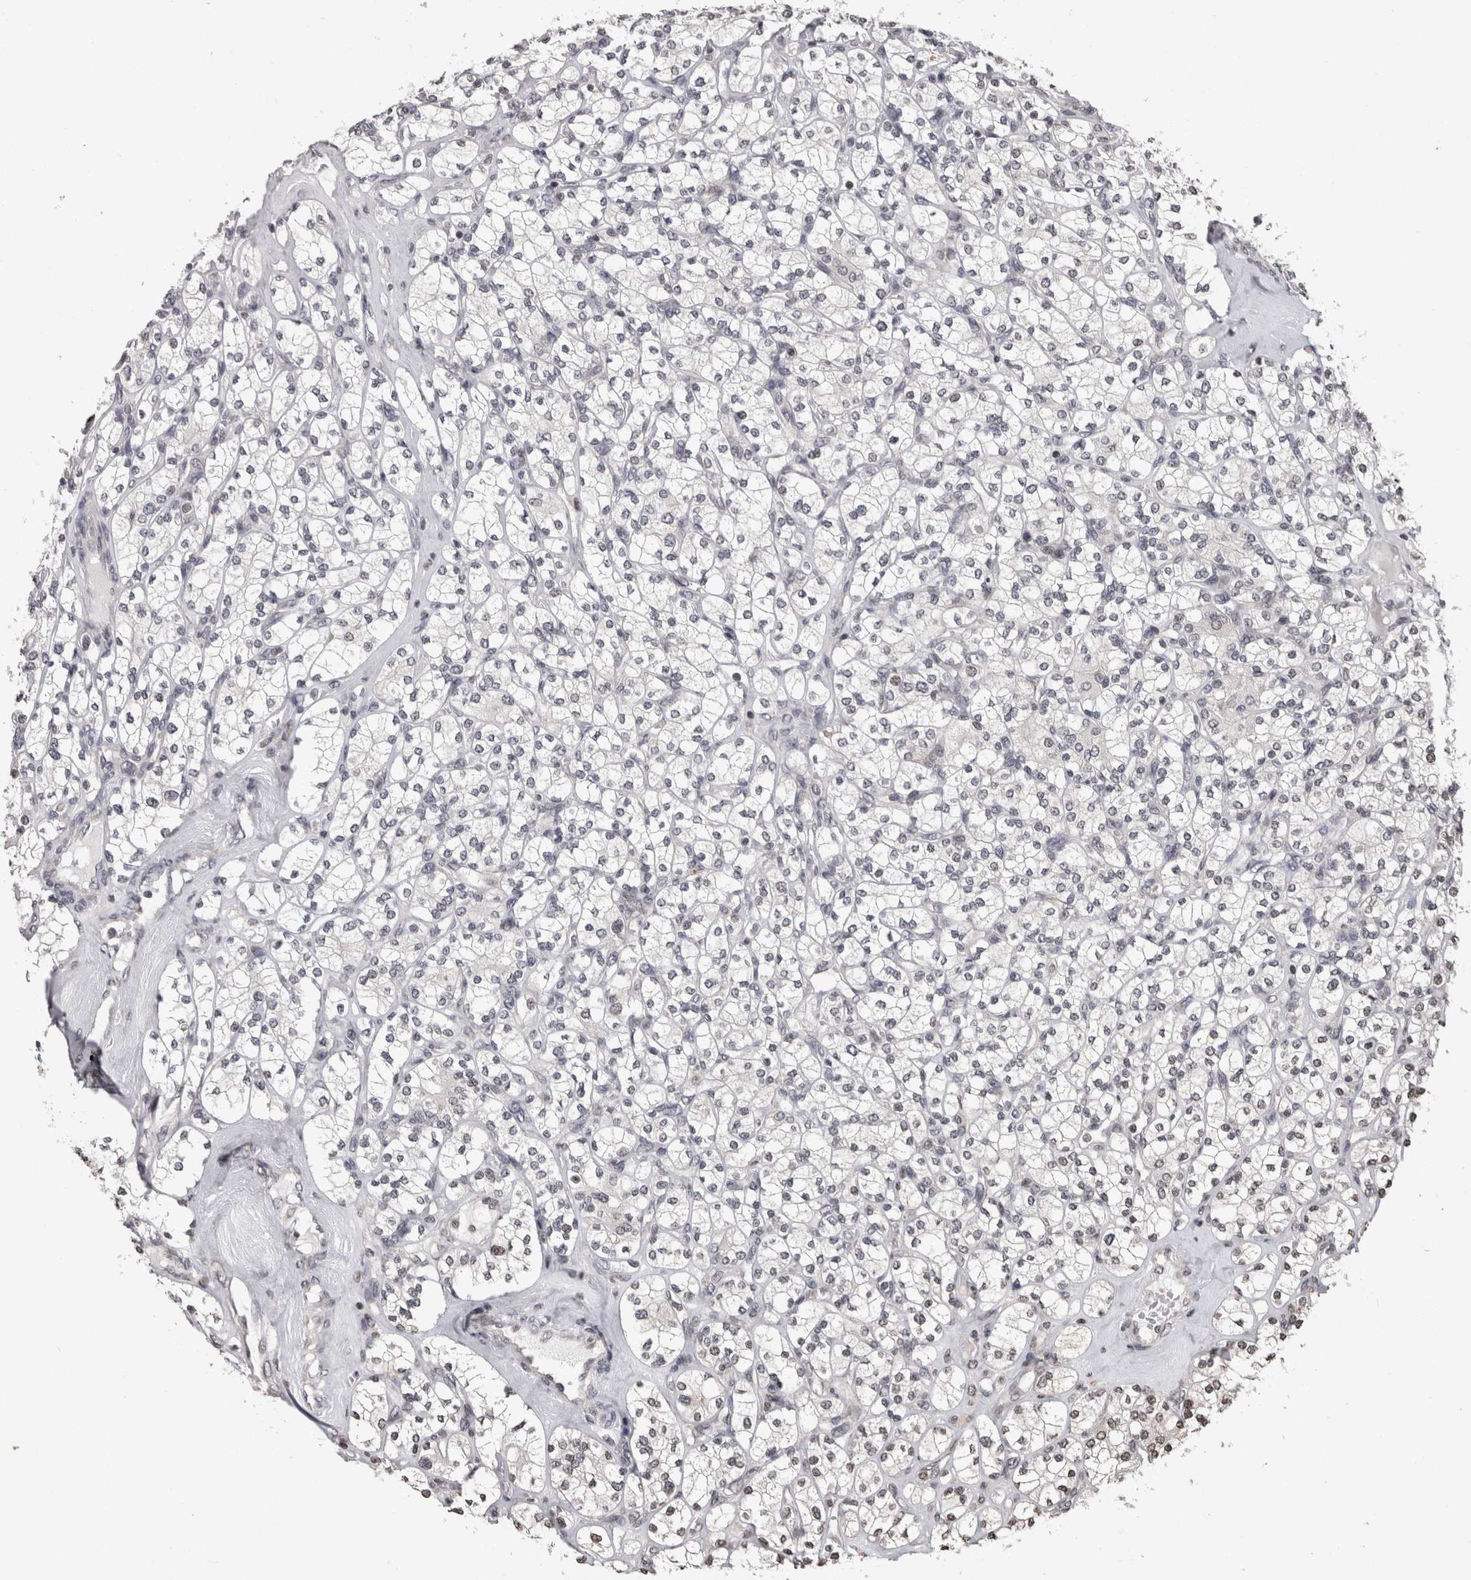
{"staining": {"intensity": "negative", "quantity": "none", "location": "none"}, "tissue": "renal cancer", "cell_type": "Tumor cells", "image_type": "cancer", "snomed": [{"axis": "morphology", "description": "Adenocarcinoma, NOS"}, {"axis": "topography", "description": "Kidney"}], "caption": "A histopathology image of adenocarcinoma (renal) stained for a protein exhibits no brown staining in tumor cells.", "gene": "ZBTB11", "patient": {"sex": "male", "age": 77}}